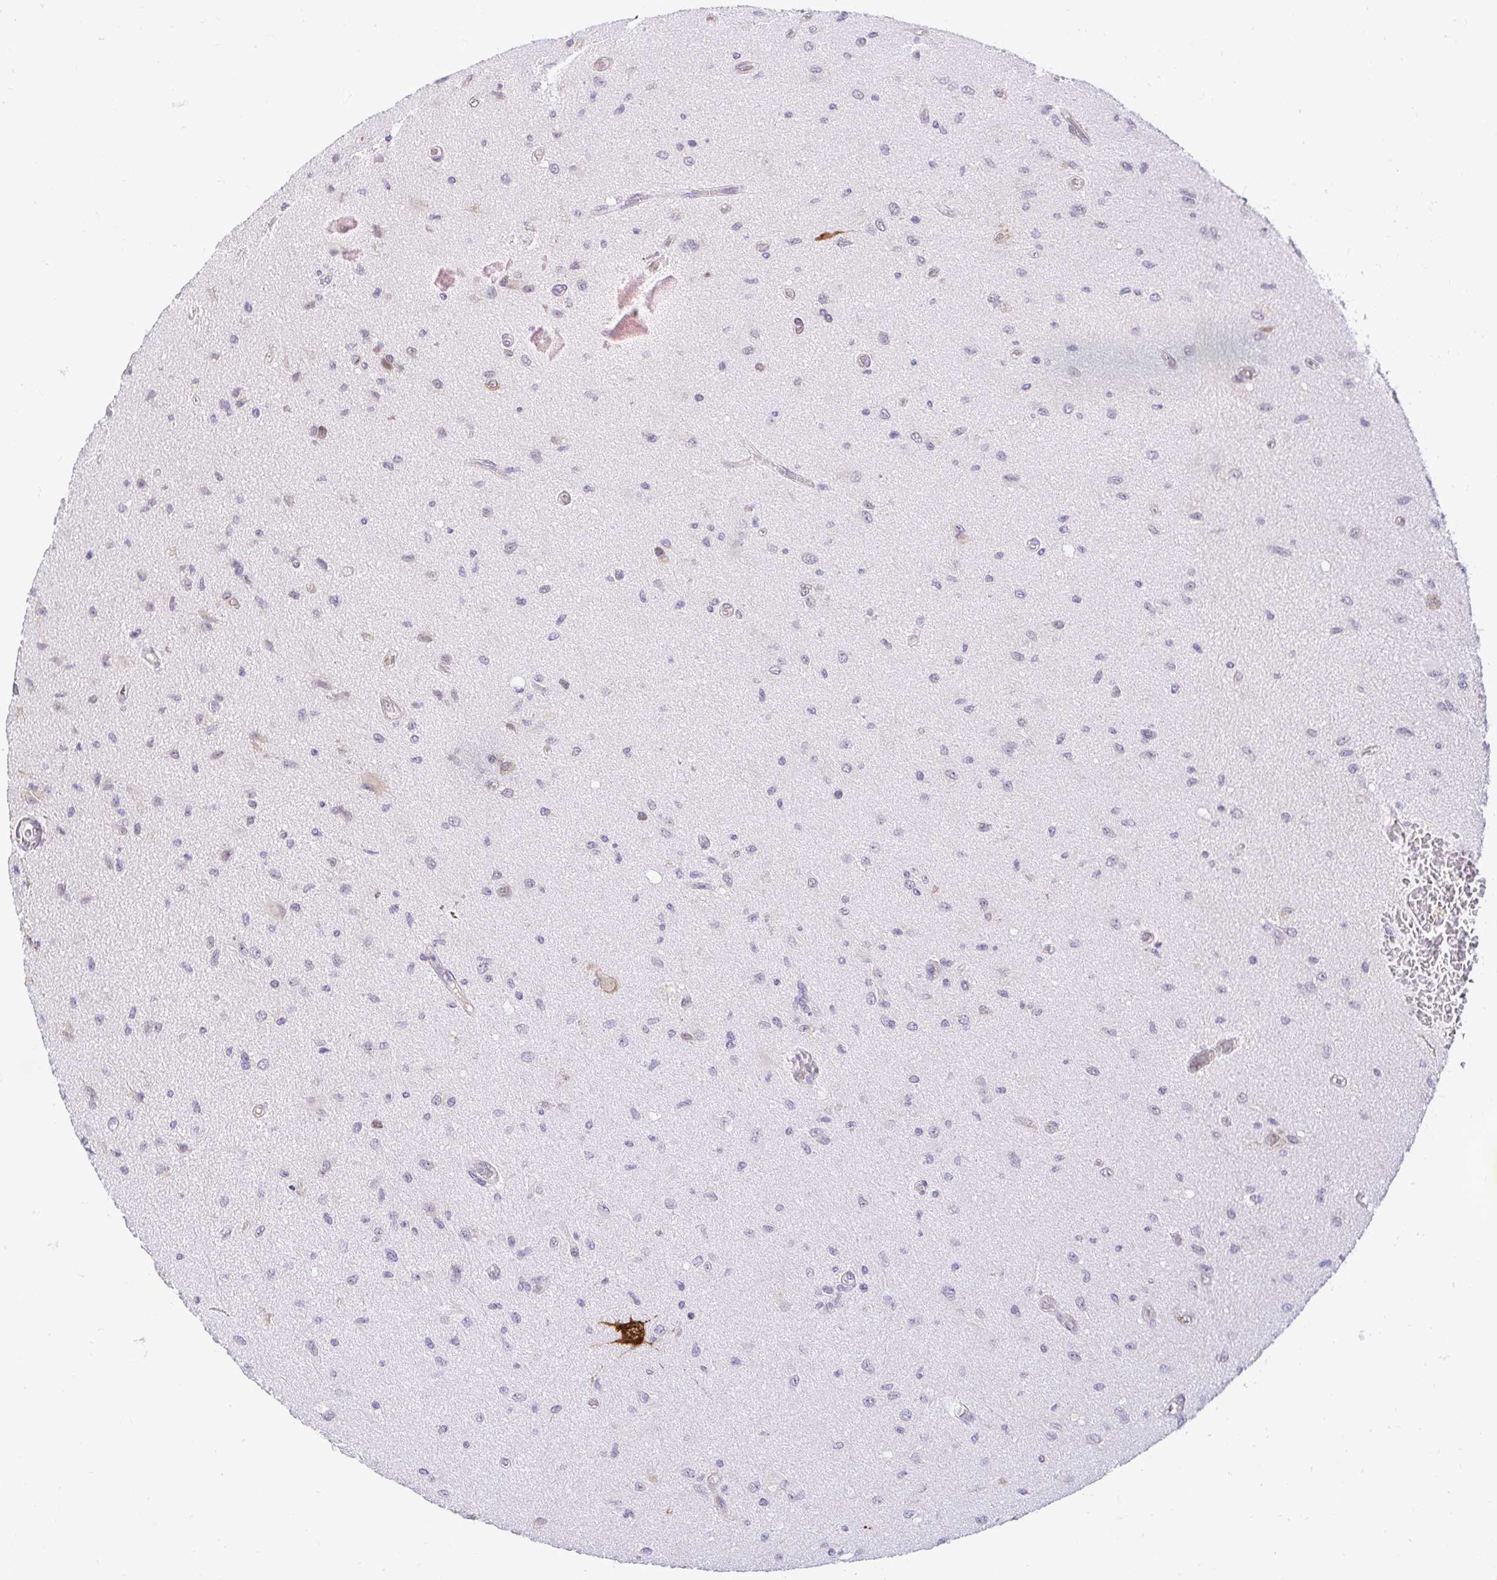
{"staining": {"intensity": "moderate", "quantity": ">75%", "location": "cytoplasmic/membranous,nuclear"}, "tissue": "glioma", "cell_type": "Tumor cells", "image_type": "cancer", "snomed": [{"axis": "morphology", "description": "Glioma, malignant, High grade"}, {"axis": "topography", "description": "Brain"}], "caption": "IHC photomicrograph of human glioma stained for a protein (brown), which displays medium levels of moderate cytoplasmic/membranous and nuclear positivity in about >75% of tumor cells.", "gene": "NAALAD2", "patient": {"sex": "male", "age": 67}}